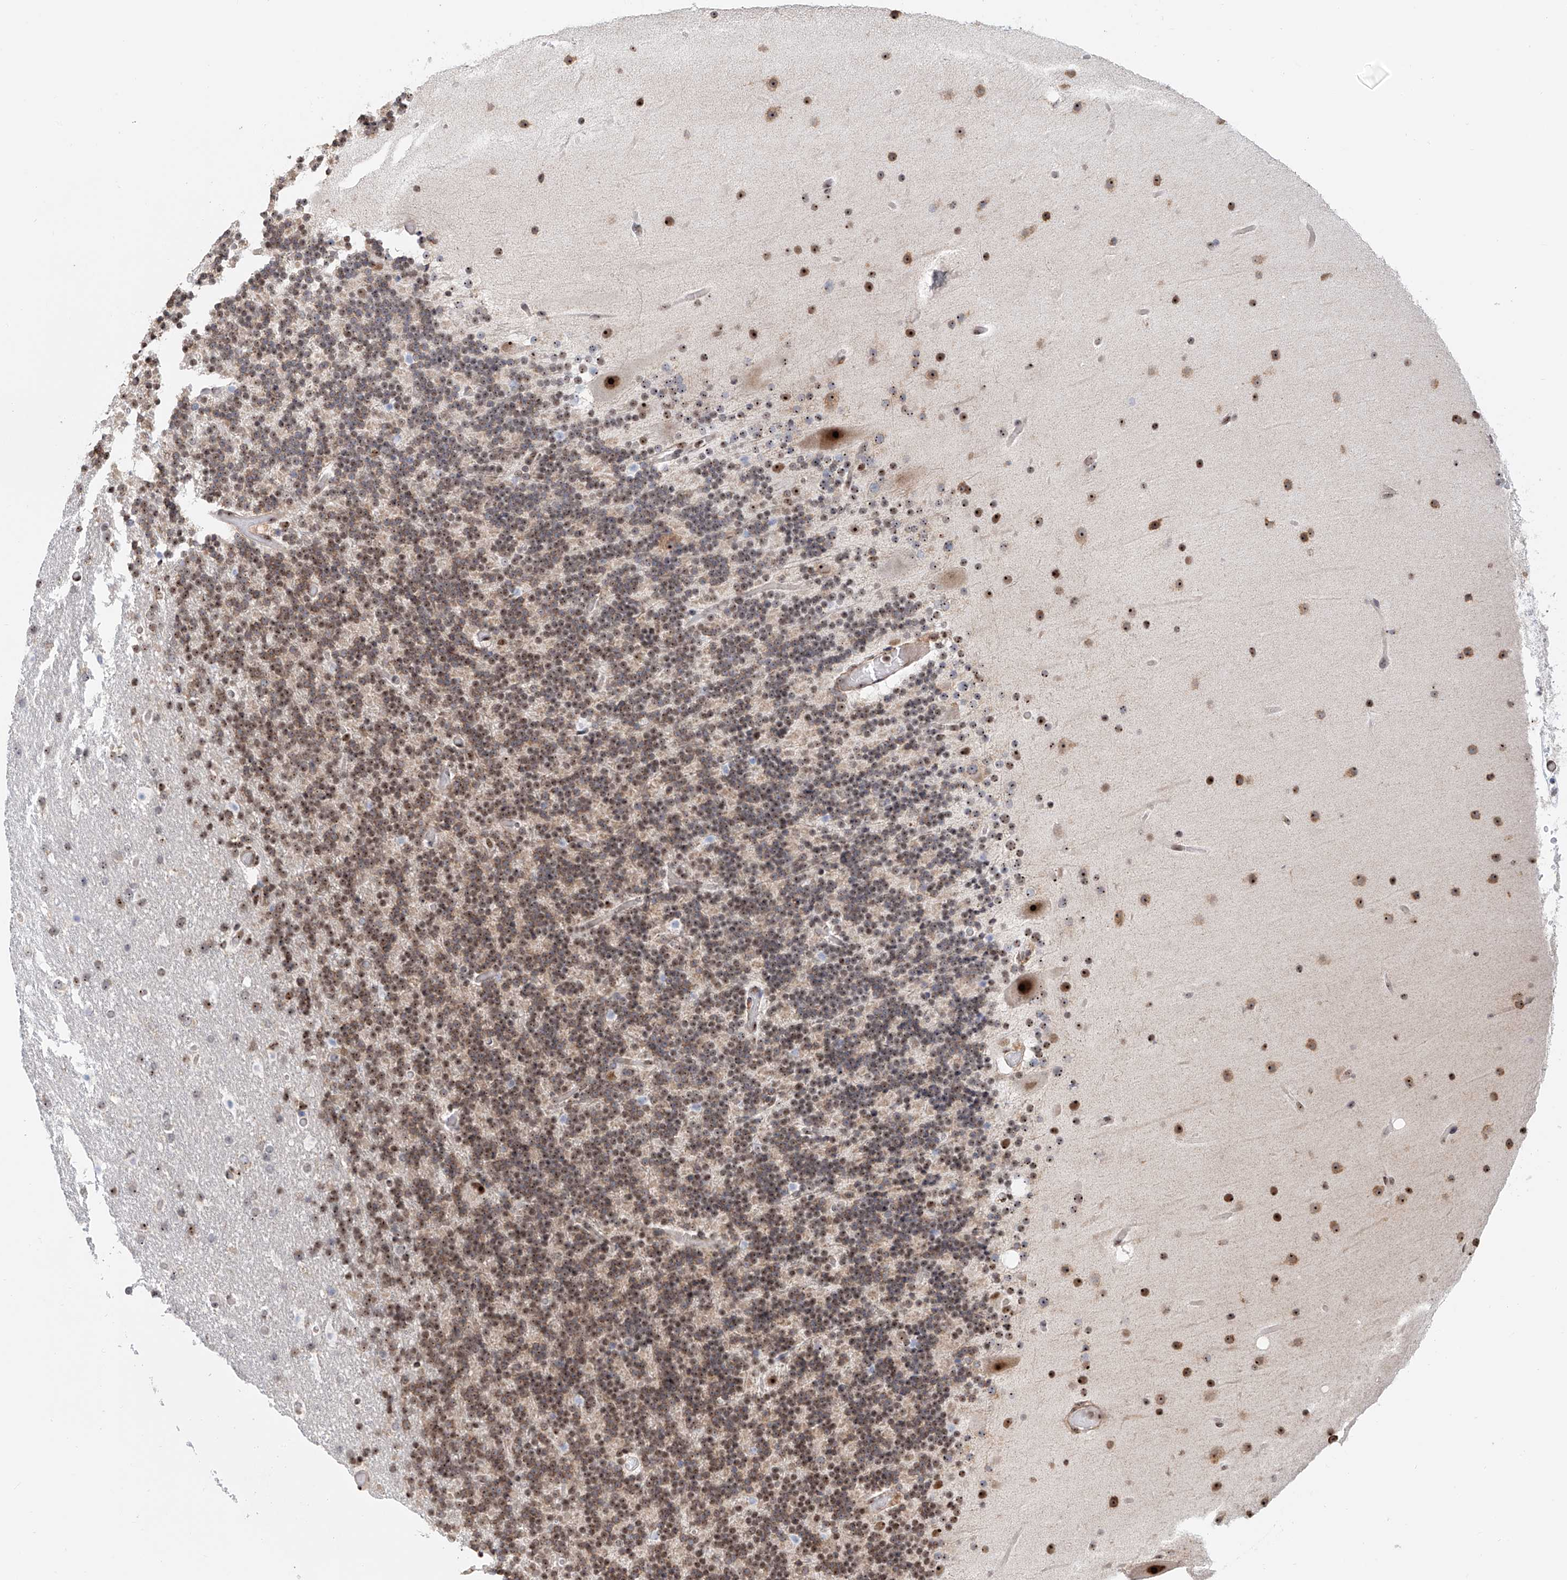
{"staining": {"intensity": "moderate", "quantity": "25%-75%", "location": "nuclear"}, "tissue": "cerebellum", "cell_type": "Cells in granular layer", "image_type": "normal", "snomed": [{"axis": "morphology", "description": "Normal tissue, NOS"}, {"axis": "topography", "description": "Cerebellum"}], "caption": "Human cerebellum stained for a protein (brown) exhibits moderate nuclear positive staining in about 25%-75% of cells in granular layer.", "gene": "PRUNE2", "patient": {"sex": "male", "age": 57}}